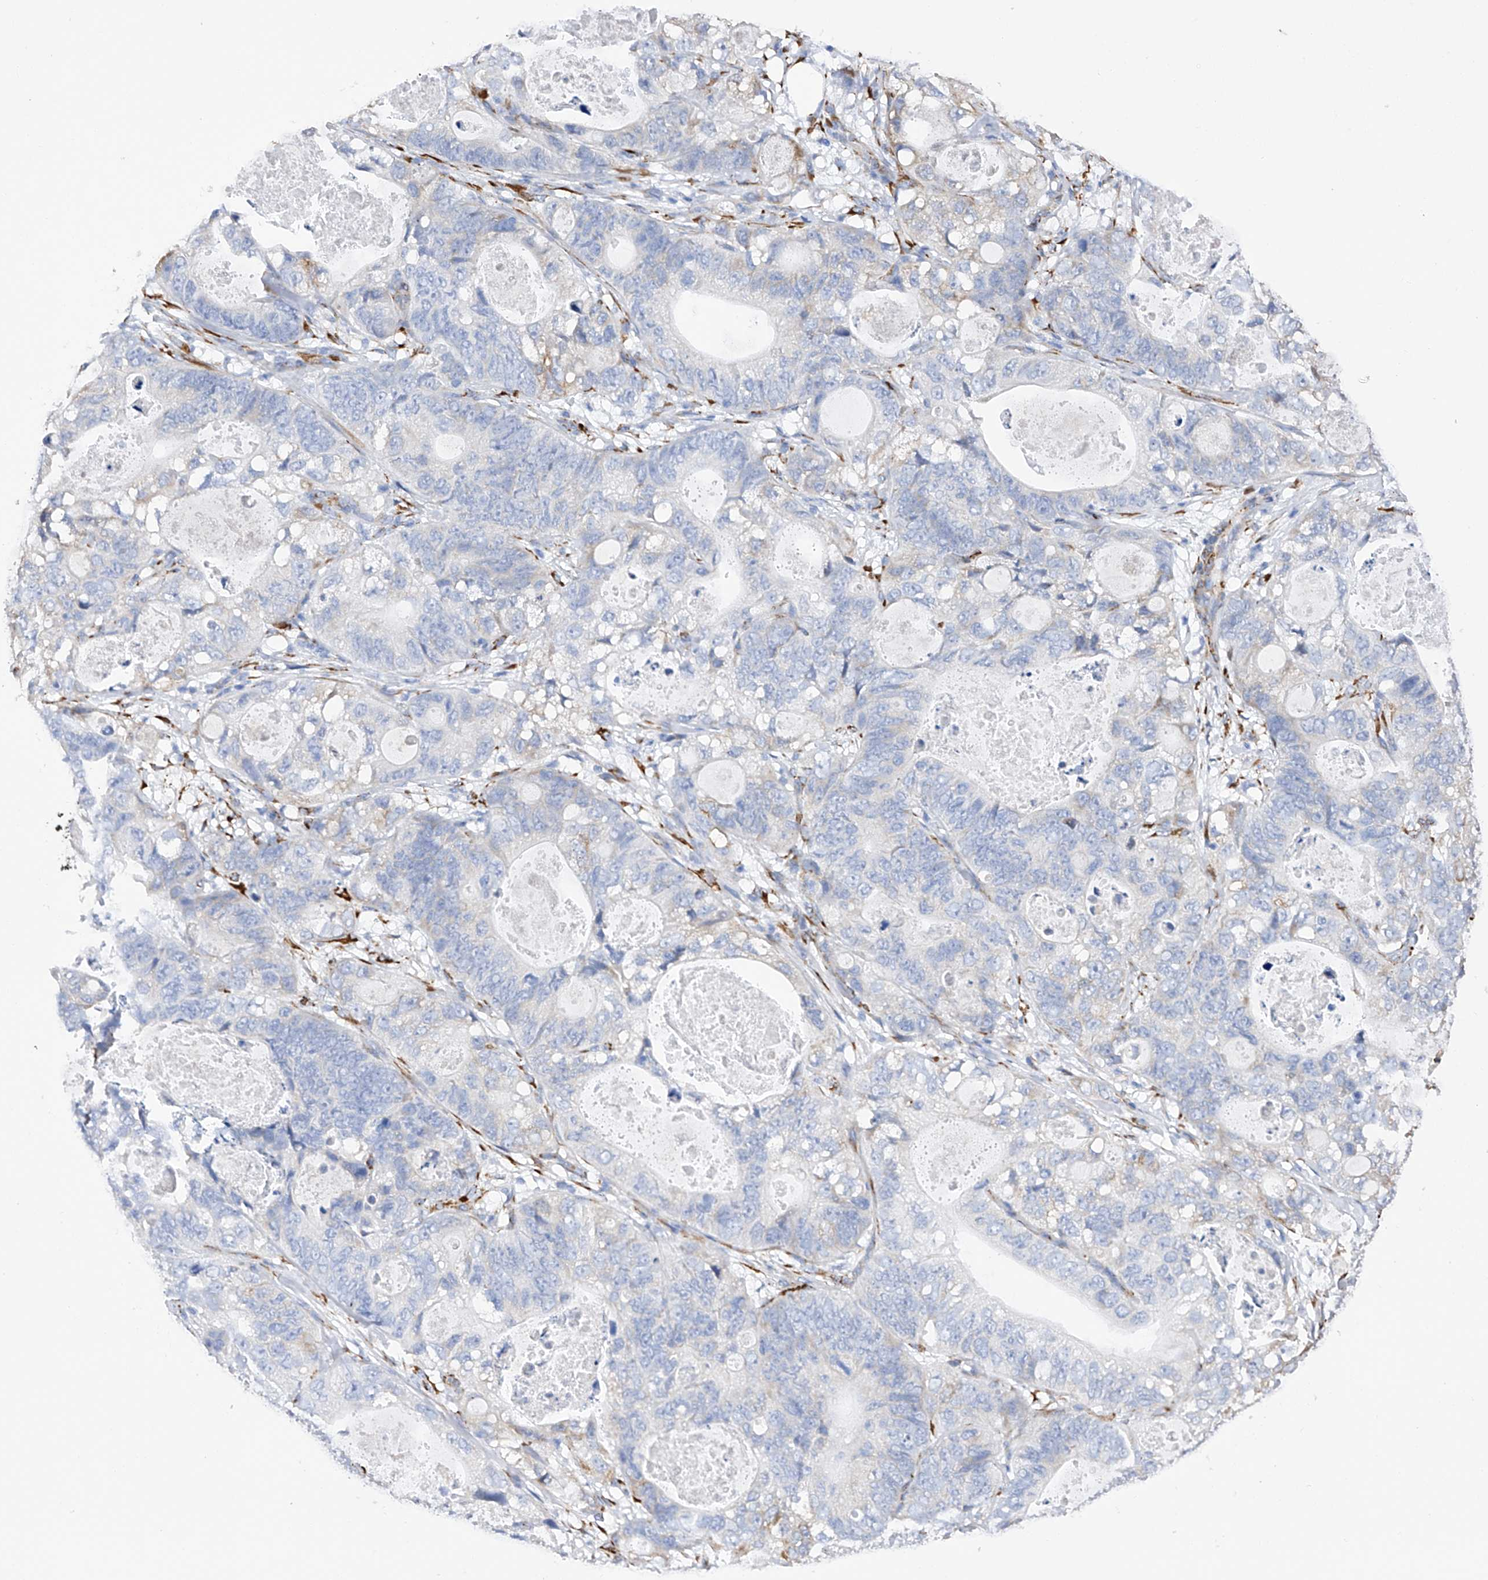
{"staining": {"intensity": "negative", "quantity": "none", "location": "none"}, "tissue": "stomach cancer", "cell_type": "Tumor cells", "image_type": "cancer", "snomed": [{"axis": "morphology", "description": "Normal tissue, NOS"}, {"axis": "morphology", "description": "Adenocarcinoma, NOS"}, {"axis": "topography", "description": "Stomach"}], "caption": "This photomicrograph is of stomach cancer stained with immunohistochemistry (IHC) to label a protein in brown with the nuclei are counter-stained blue. There is no positivity in tumor cells. The staining was performed using DAB to visualize the protein expression in brown, while the nuclei were stained in blue with hematoxylin (Magnification: 20x).", "gene": "PDIA5", "patient": {"sex": "female", "age": 89}}